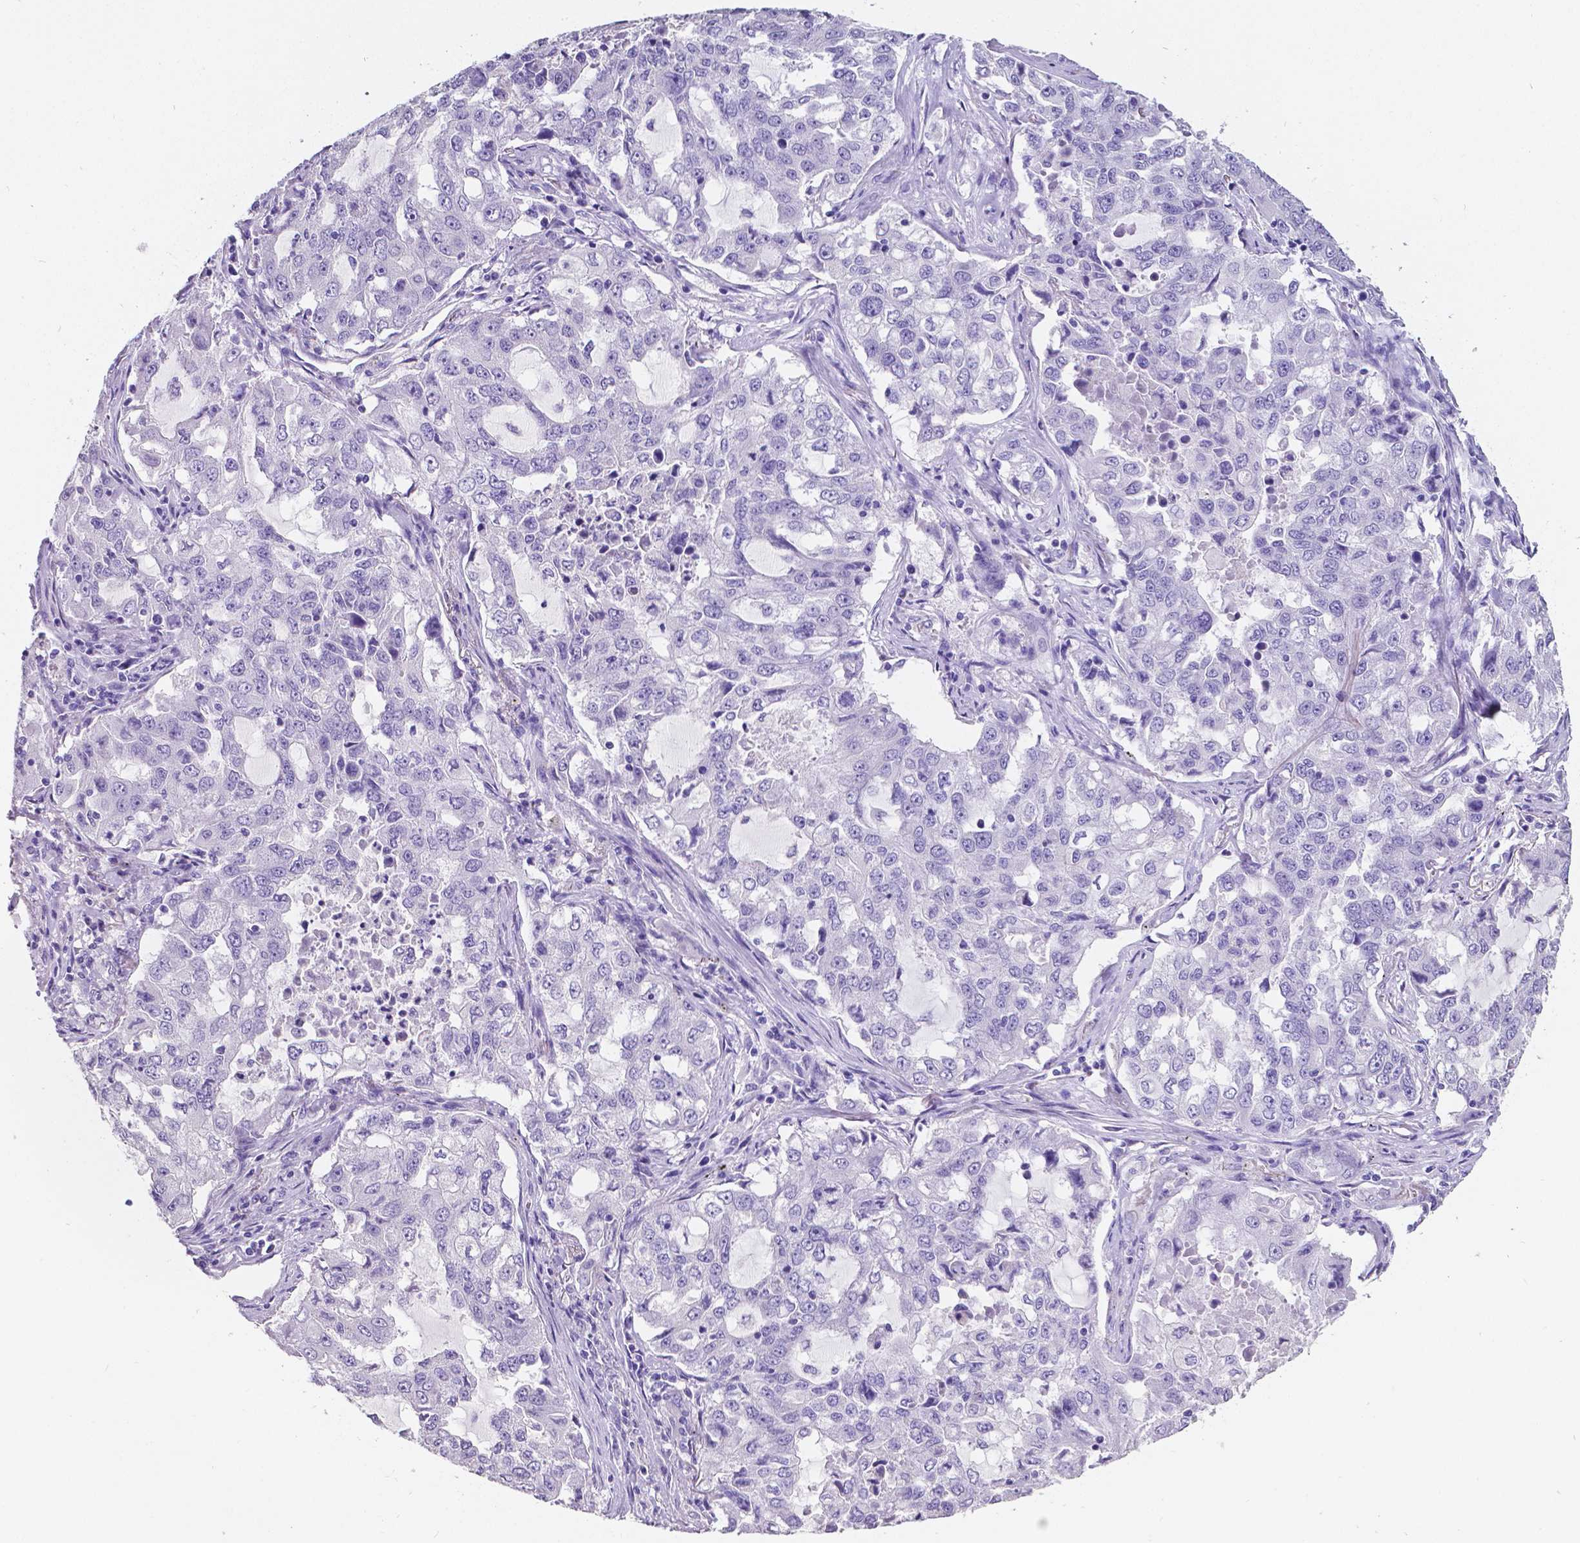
{"staining": {"intensity": "negative", "quantity": "none", "location": "none"}, "tissue": "lung cancer", "cell_type": "Tumor cells", "image_type": "cancer", "snomed": [{"axis": "morphology", "description": "Adenocarcinoma, NOS"}, {"axis": "topography", "description": "Lung"}], "caption": "A histopathology image of human lung cancer (adenocarcinoma) is negative for staining in tumor cells.", "gene": "SATB2", "patient": {"sex": "female", "age": 61}}